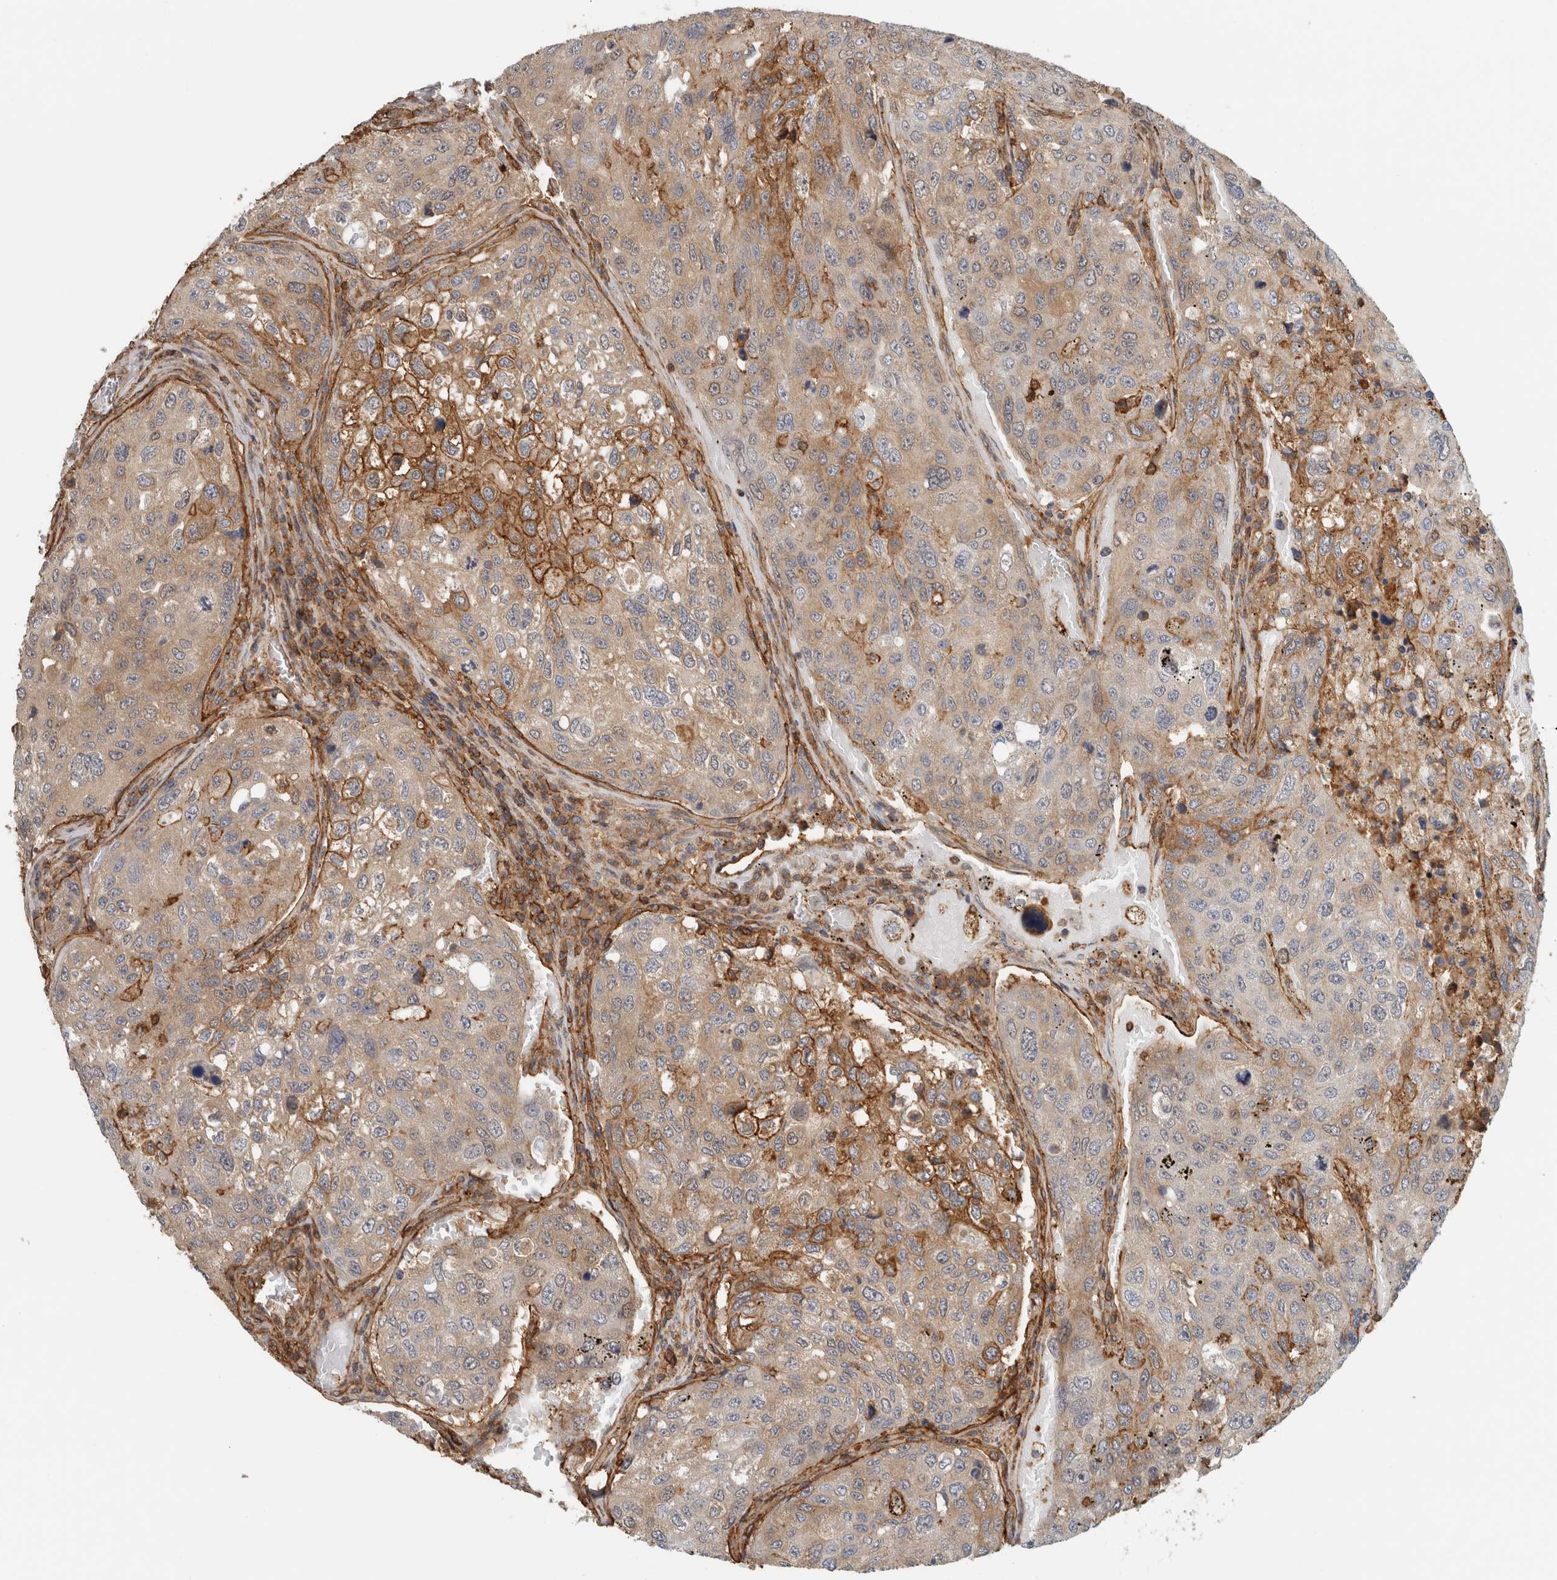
{"staining": {"intensity": "moderate", "quantity": "<25%", "location": "cytoplasmic/membranous"}, "tissue": "urothelial cancer", "cell_type": "Tumor cells", "image_type": "cancer", "snomed": [{"axis": "morphology", "description": "Urothelial carcinoma, High grade"}, {"axis": "topography", "description": "Lymph node"}, {"axis": "topography", "description": "Urinary bladder"}], "caption": "Immunohistochemistry staining of urothelial cancer, which displays low levels of moderate cytoplasmic/membranous positivity in about <25% of tumor cells indicating moderate cytoplasmic/membranous protein positivity. The staining was performed using DAB (3,3'-diaminobenzidine) (brown) for protein detection and nuclei were counterstained in hematoxylin (blue).", "gene": "PFDN4", "patient": {"sex": "male", "age": 51}}